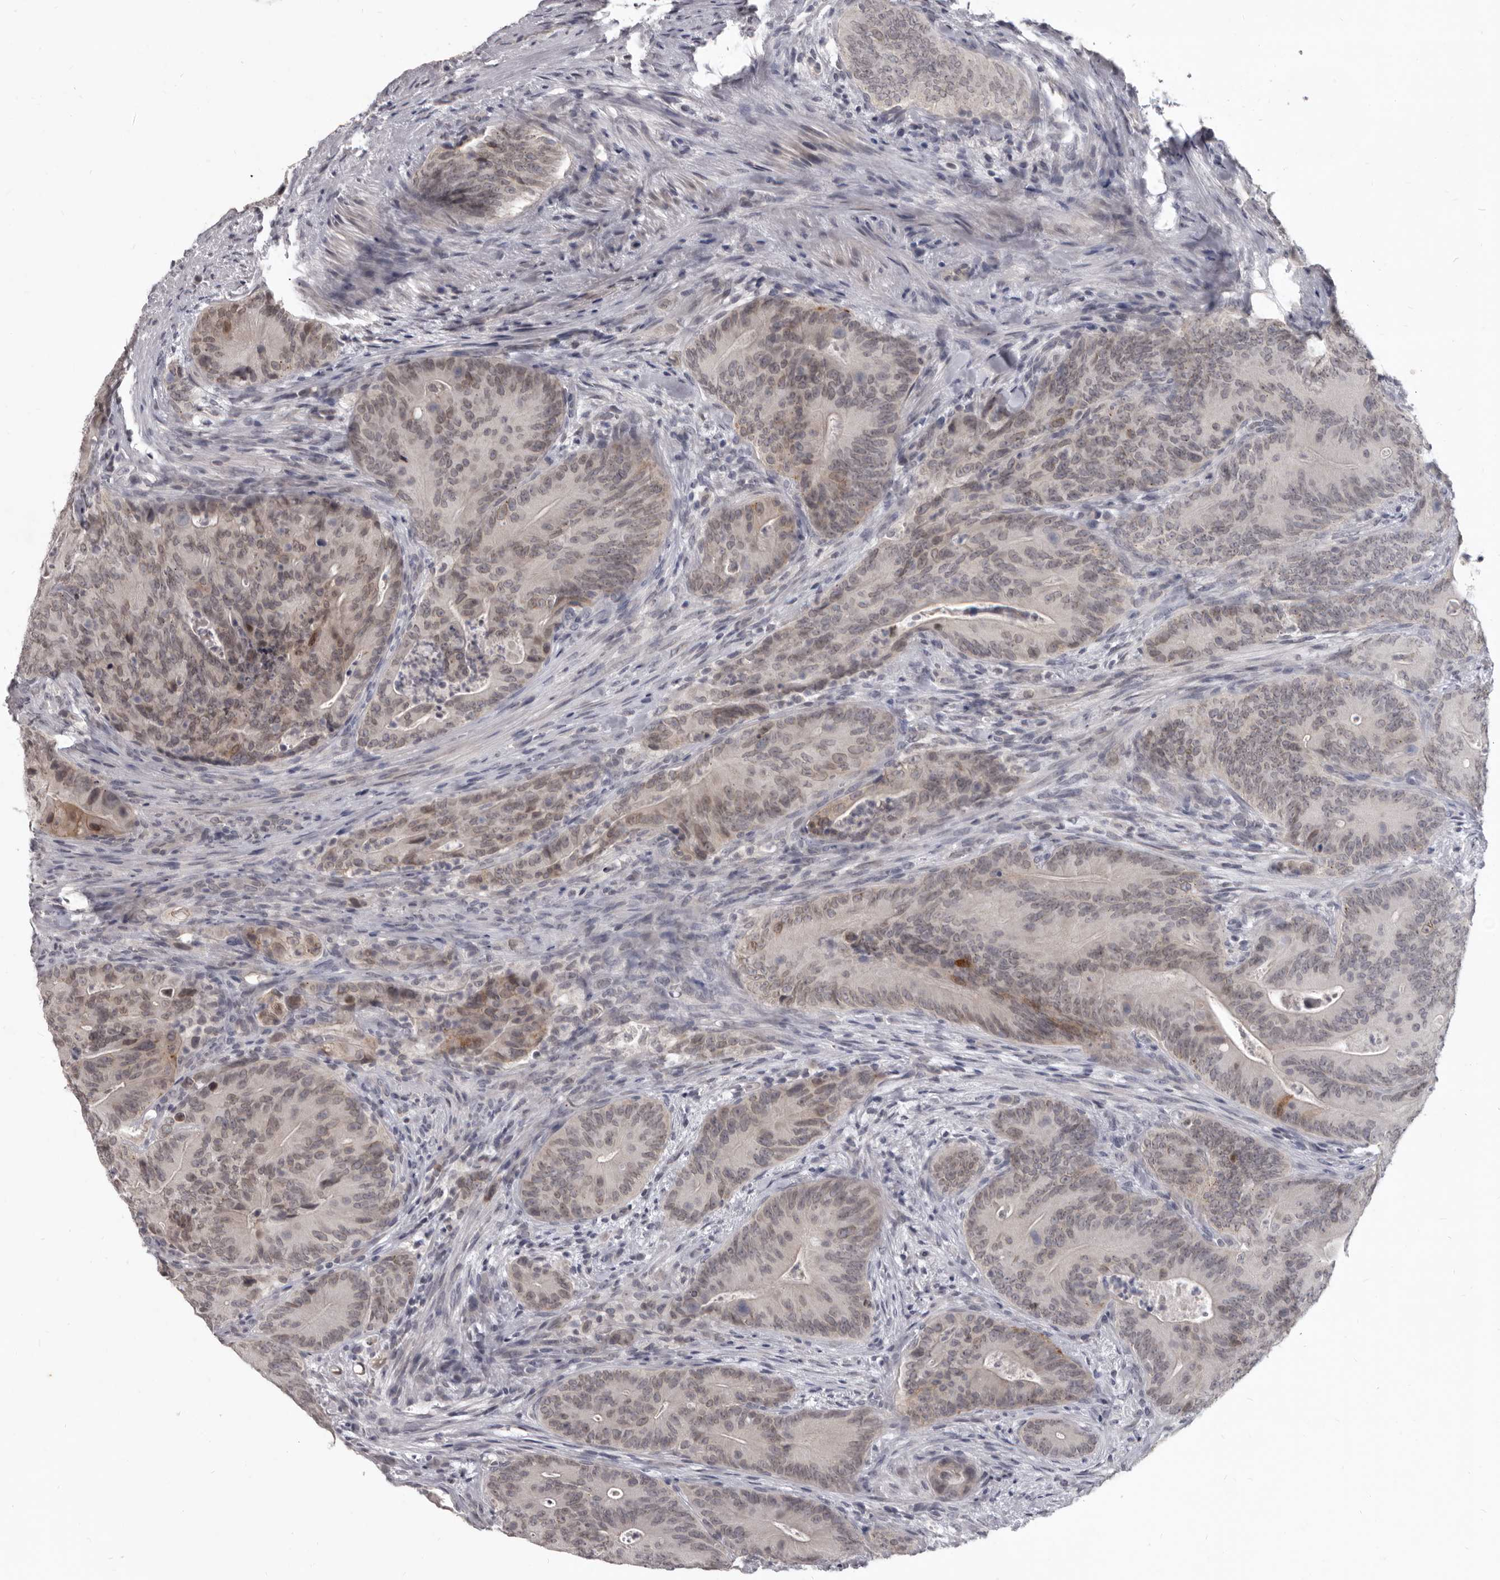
{"staining": {"intensity": "weak", "quantity": "25%-75%", "location": "nuclear"}, "tissue": "colorectal cancer", "cell_type": "Tumor cells", "image_type": "cancer", "snomed": [{"axis": "morphology", "description": "Normal tissue, NOS"}, {"axis": "topography", "description": "Colon"}], "caption": "Protein analysis of colorectal cancer tissue displays weak nuclear expression in about 25%-75% of tumor cells. The protein is shown in brown color, while the nuclei are stained blue.", "gene": "SULT1E1", "patient": {"sex": "female", "age": 82}}